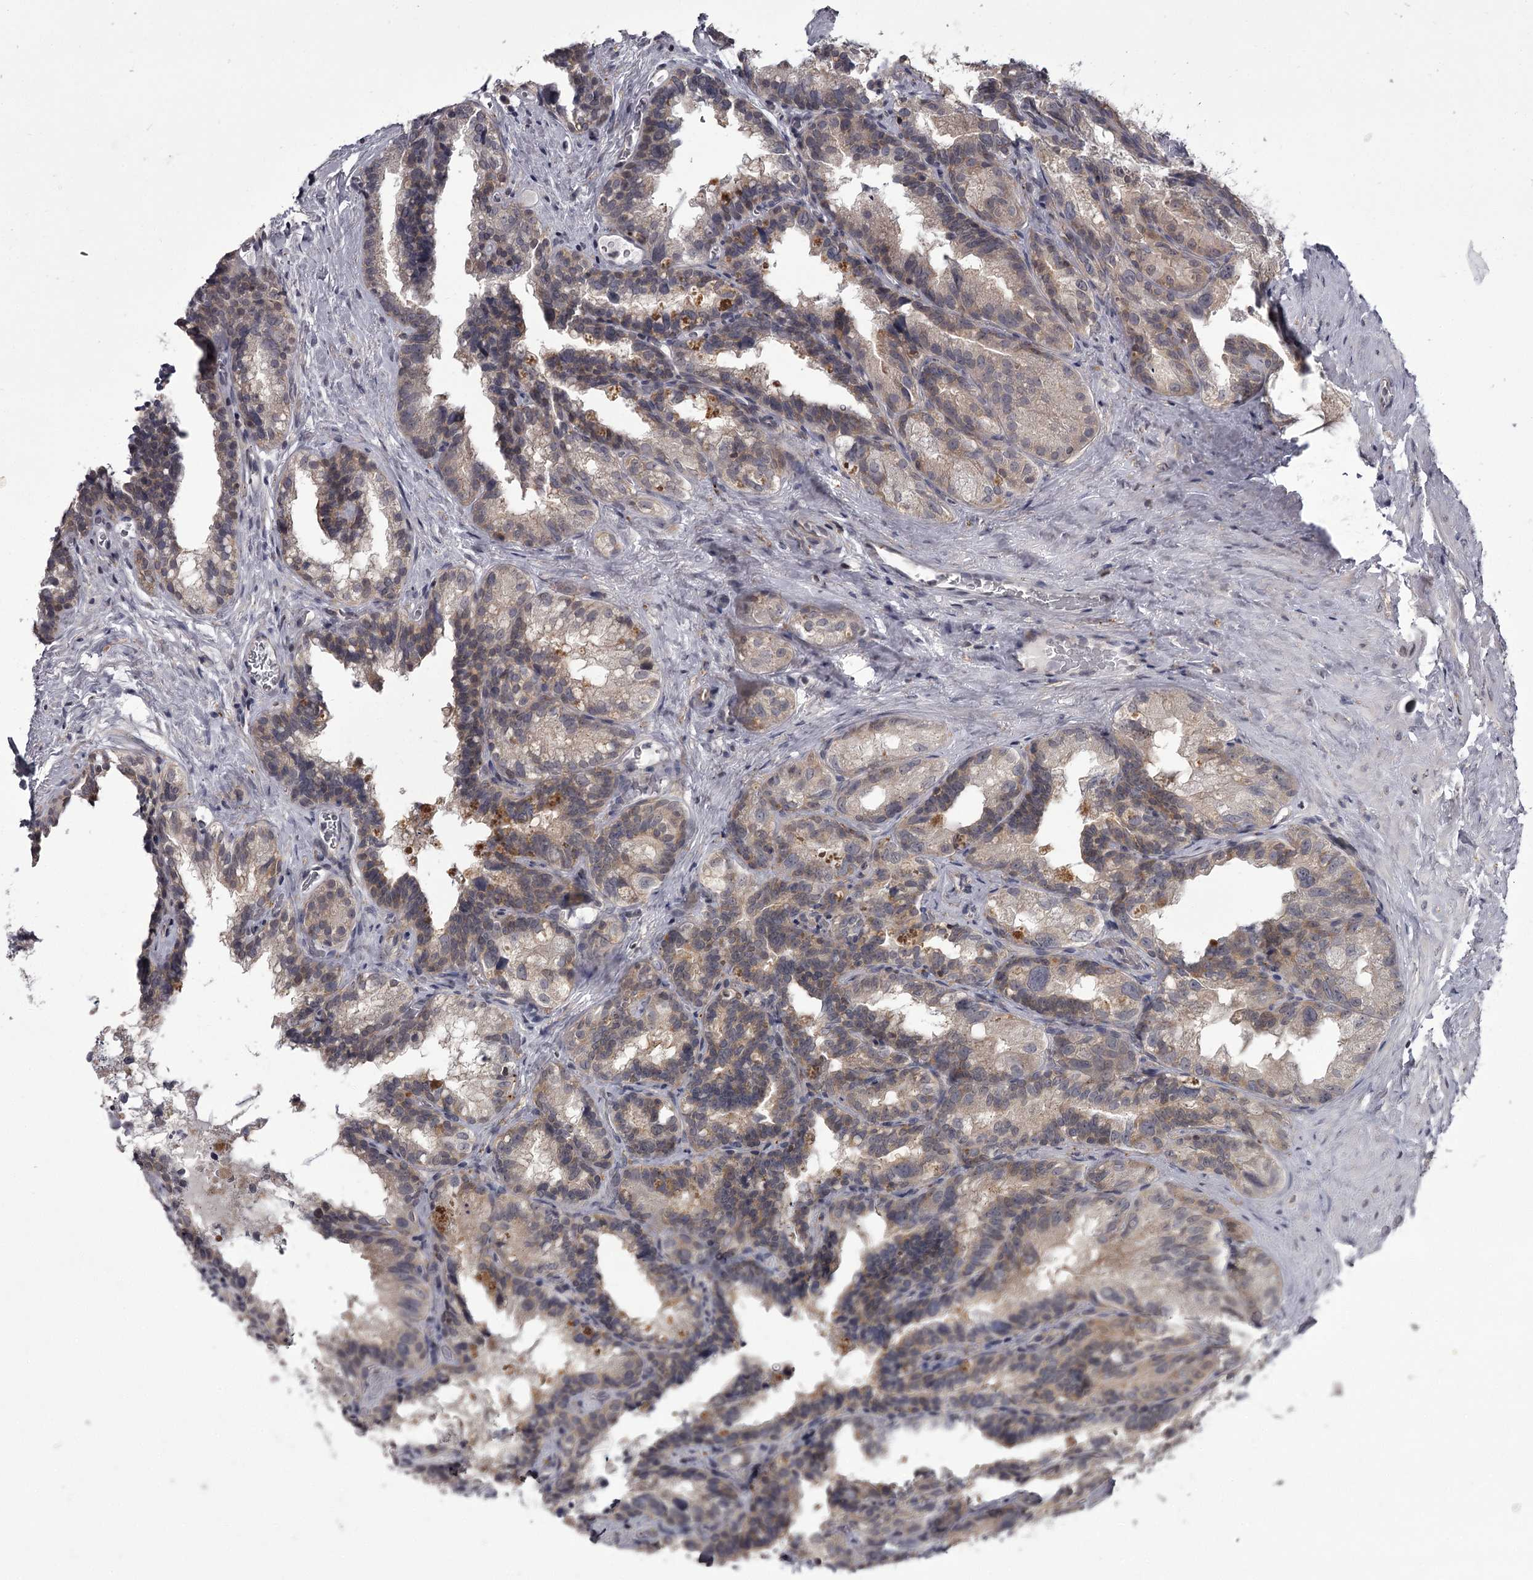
{"staining": {"intensity": "weak", "quantity": "25%-75%", "location": "cytoplasmic/membranous"}, "tissue": "seminal vesicle", "cell_type": "Glandular cells", "image_type": "normal", "snomed": [{"axis": "morphology", "description": "Normal tissue, NOS"}, {"axis": "topography", "description": "Seminal veicle"}], "caption": "Brown immunohistochemical staining in unremarkable seminal vesicle reveals weak cytoplasmic/membranous positivity in approximately 25%-75% of glandular cells. Ihc stains the protein in brown and the nuclei are stained blue.", "gene": "CCDC92", "patient": {"sex": "male", "age": 60}}